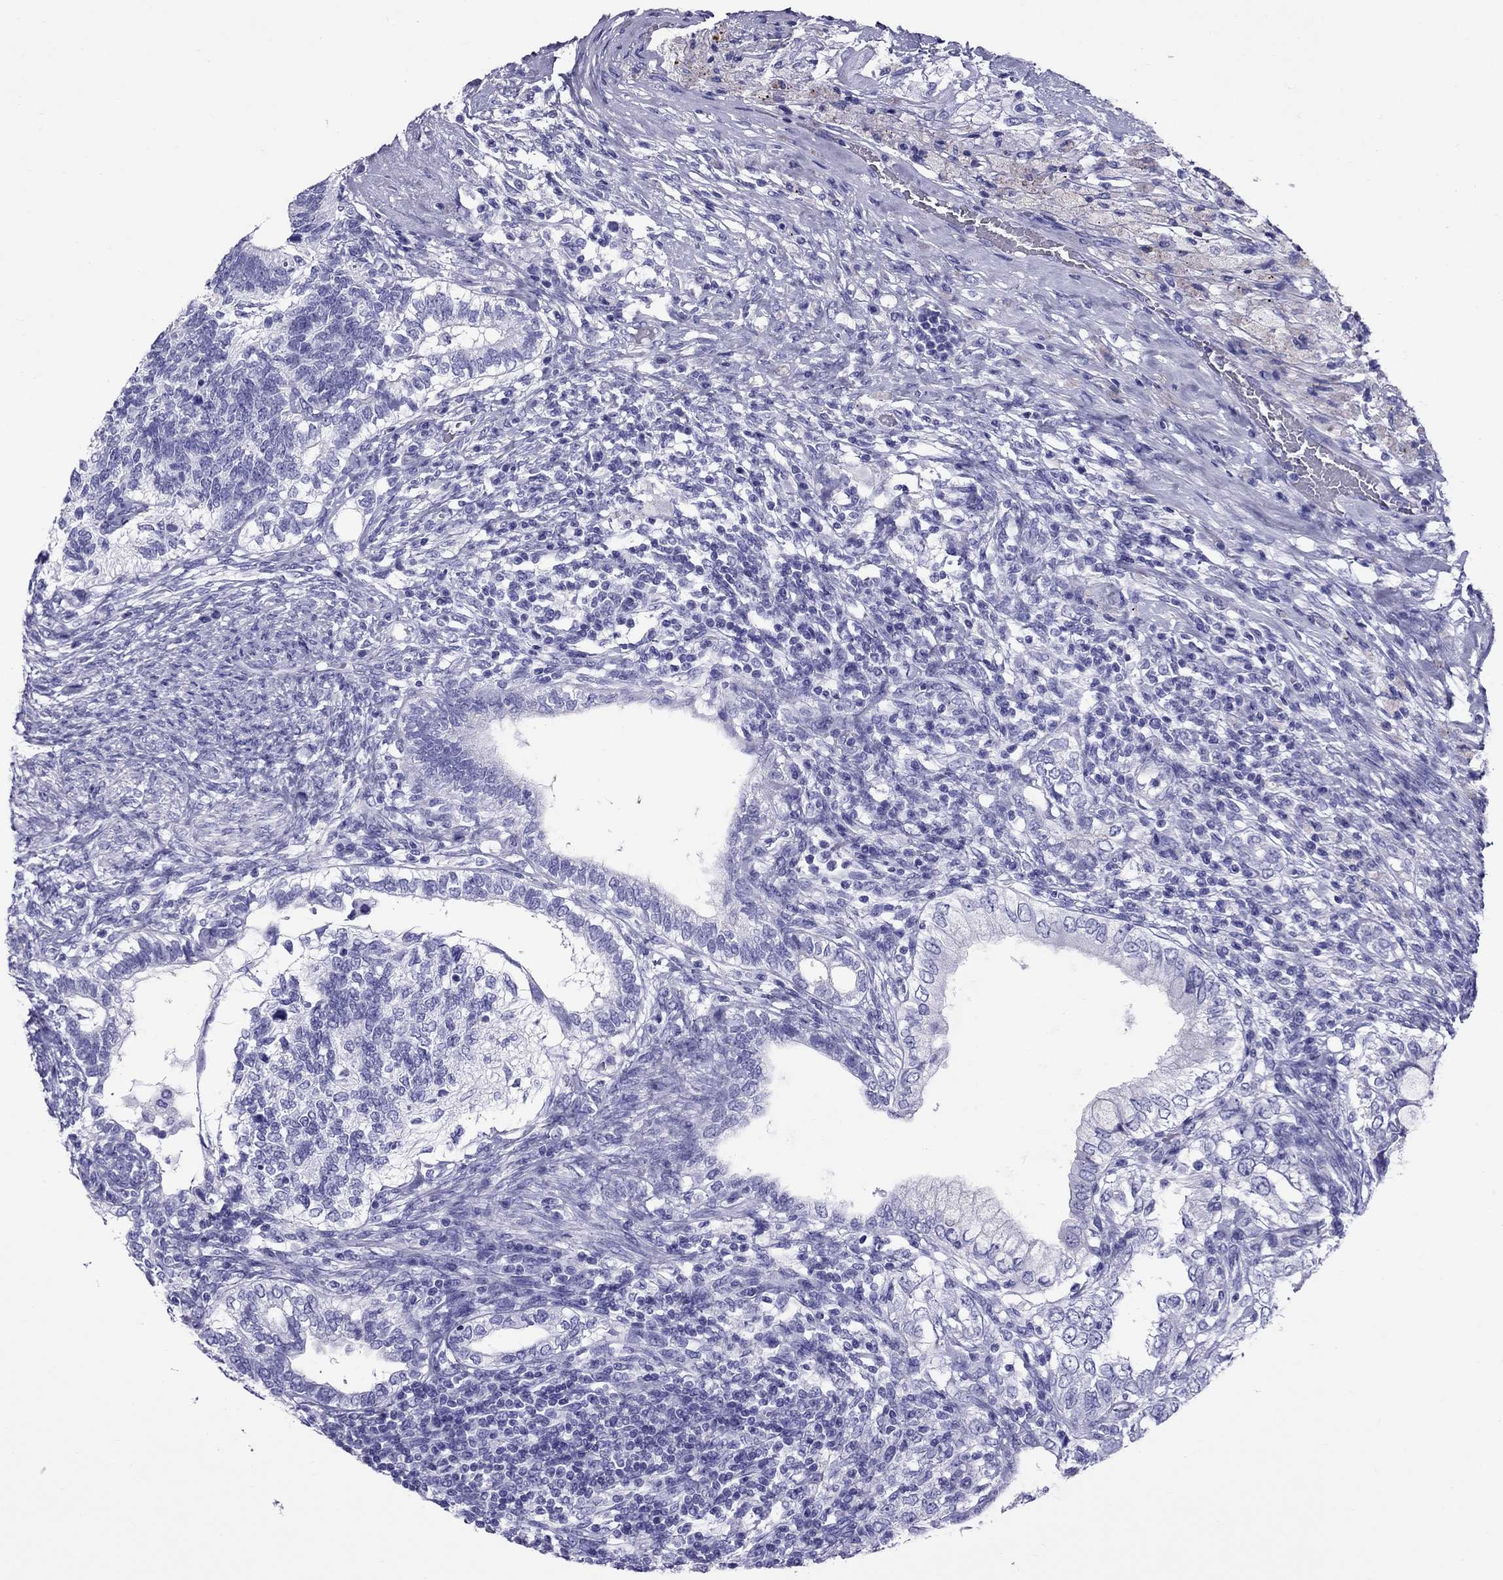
{"staining": {"intensity": "negative", "quantity": "none", "location": "none"}, "tissue": "testis cancer", "cell_type": "Tumor cells", "image_type": "cancer", "snomed": [{"axis": "morphology", "description": "Seminoma, NOS"}, {"axis": "morphology", "description": "Carcinoma, Embryonal, NOS"}, {"axis": "topography", "description": "Testis"}], "caption": "Immunohistochemistry (IHC) photomicrograph of human testis seminoma stained for a protein (brown), which reveals no positivity in tumor cells.", "gene": "AVPR1B", "patient": {"sex": "male", "age": 41}}